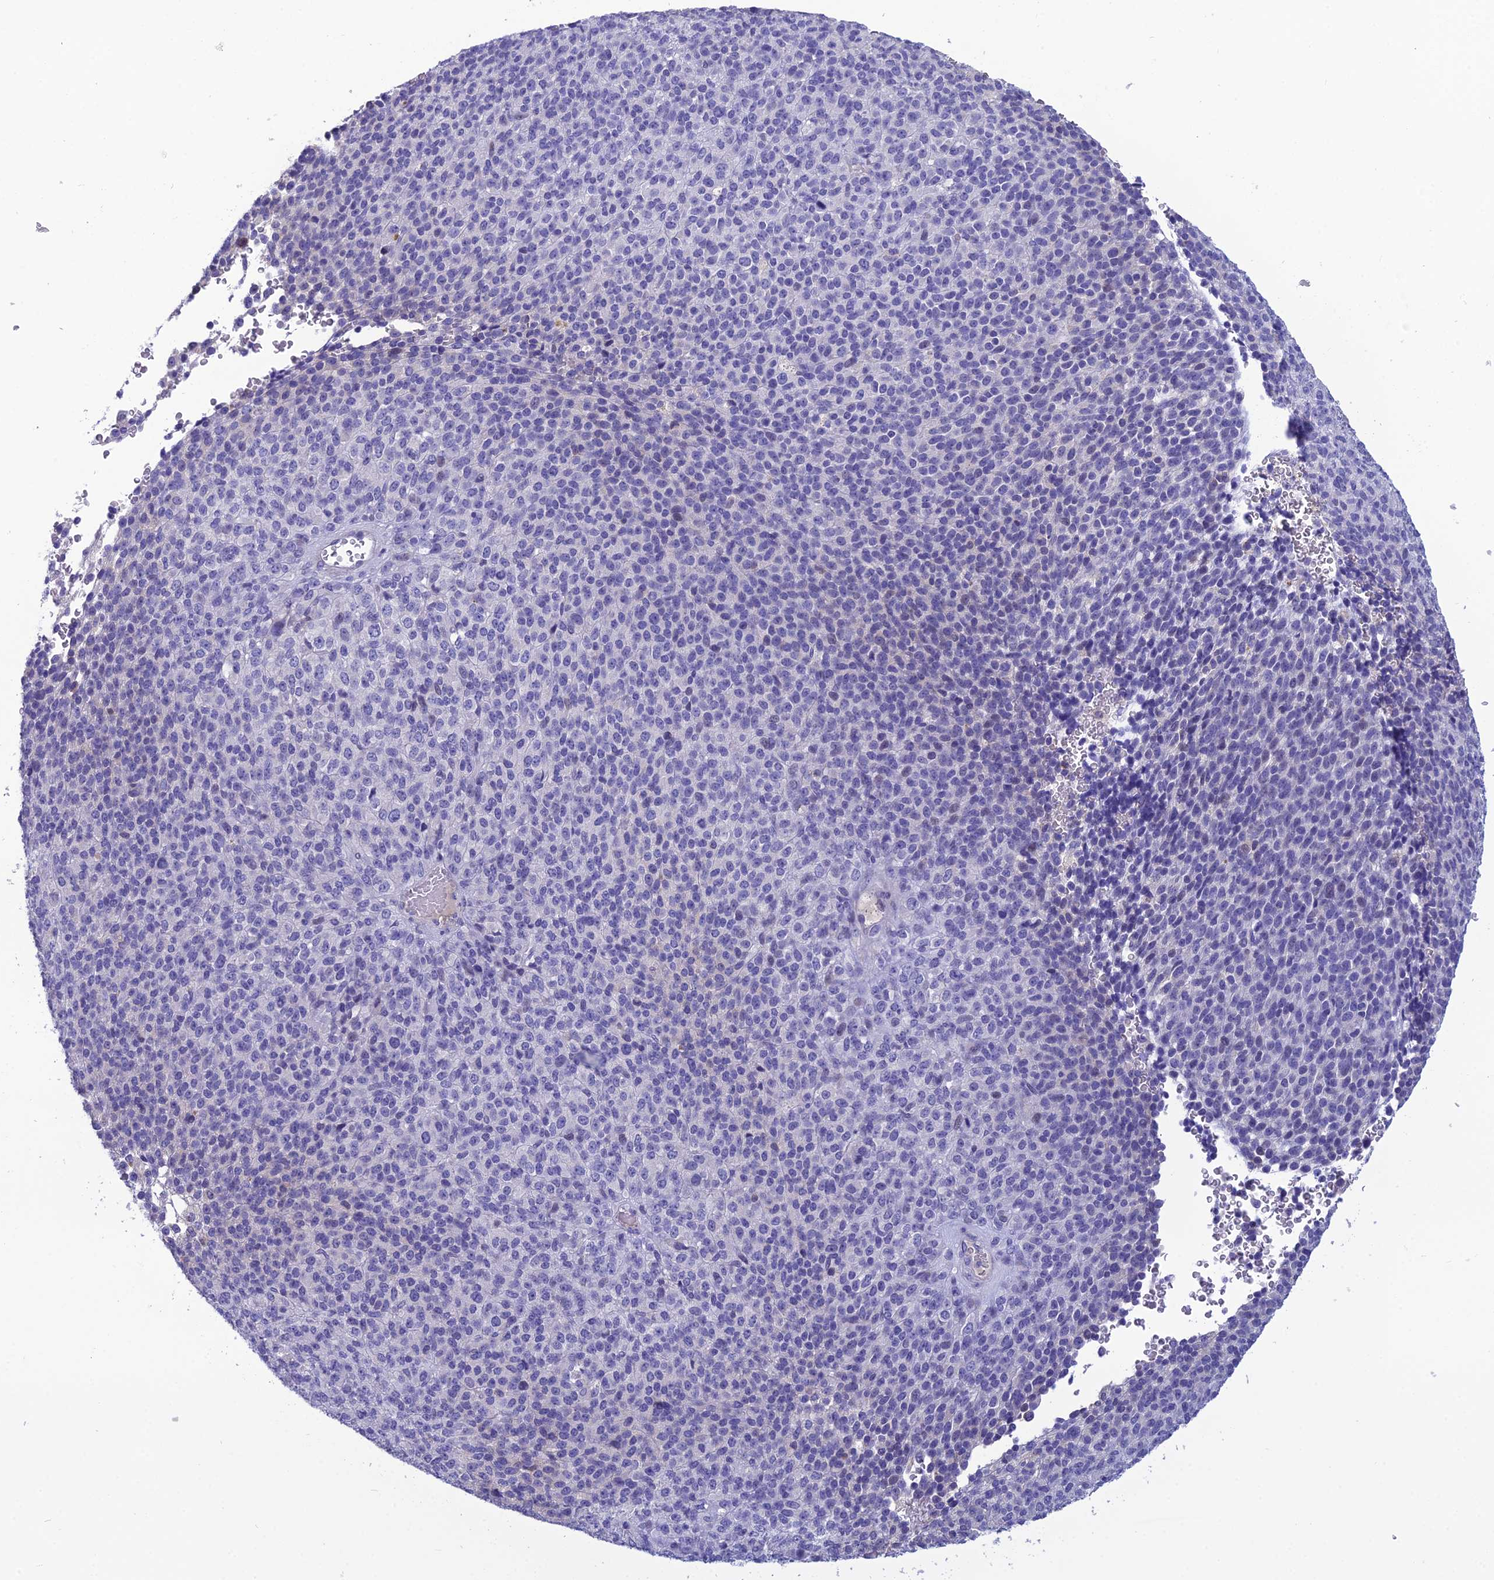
{"staining": {"intensity": "negative", "quantity": "none", "location": "none"}, "tissue": "melanoma", "cell_type": "Tumor cells", "image_type": "cancer", "snomed": [{"axis": "morphology", "description": "Malignant melanoma, Metastatic site"}, {"axis": "topography", "description": "Brain"}], "caption": "Immunohistochemistry of melanoma shows no positivity in tumor cells. Nuclei are stained in blue.", "gene": "CRB2", "patient": {"sex": "female", "age": 56}}